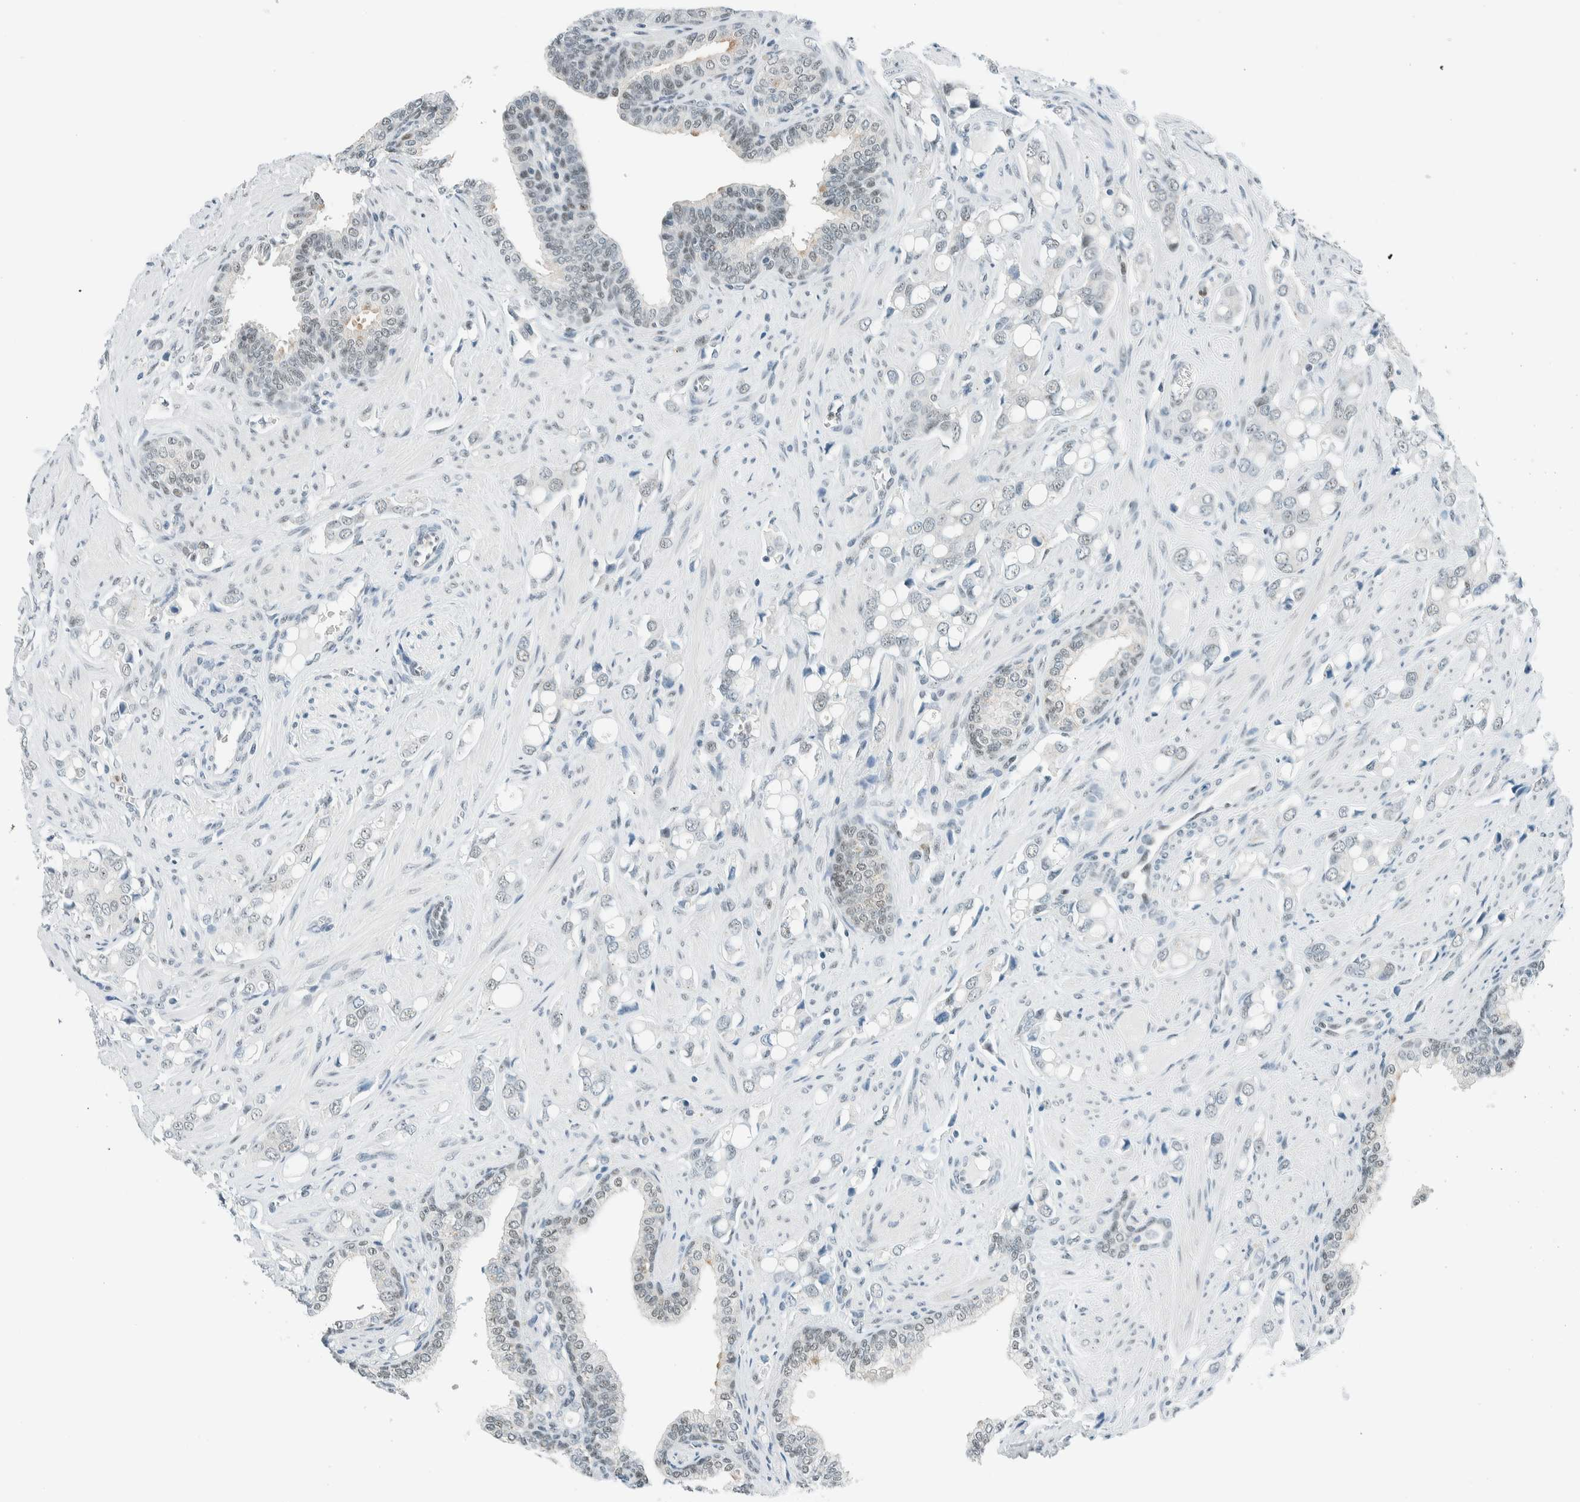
{"staining": {"intensity": "negative", "quantity": "none", "location": "none"}, "tissue": "prostate cancer", "cell_type": "Tumor cells", "image_type": "cancer", "snomed": [{"axis": "morphology", "description": "Adenocarcinoma, High grade"}, {"axis": "topography", "description": "Prostate"}], "caption": "This is a image of immunohistochemistry staining of prostate adenocarcinoma (high-grade), which shows no expression in tumor cells.", "gene": "CYSRT1", "patient": {"sex": "male", "age": 52}}